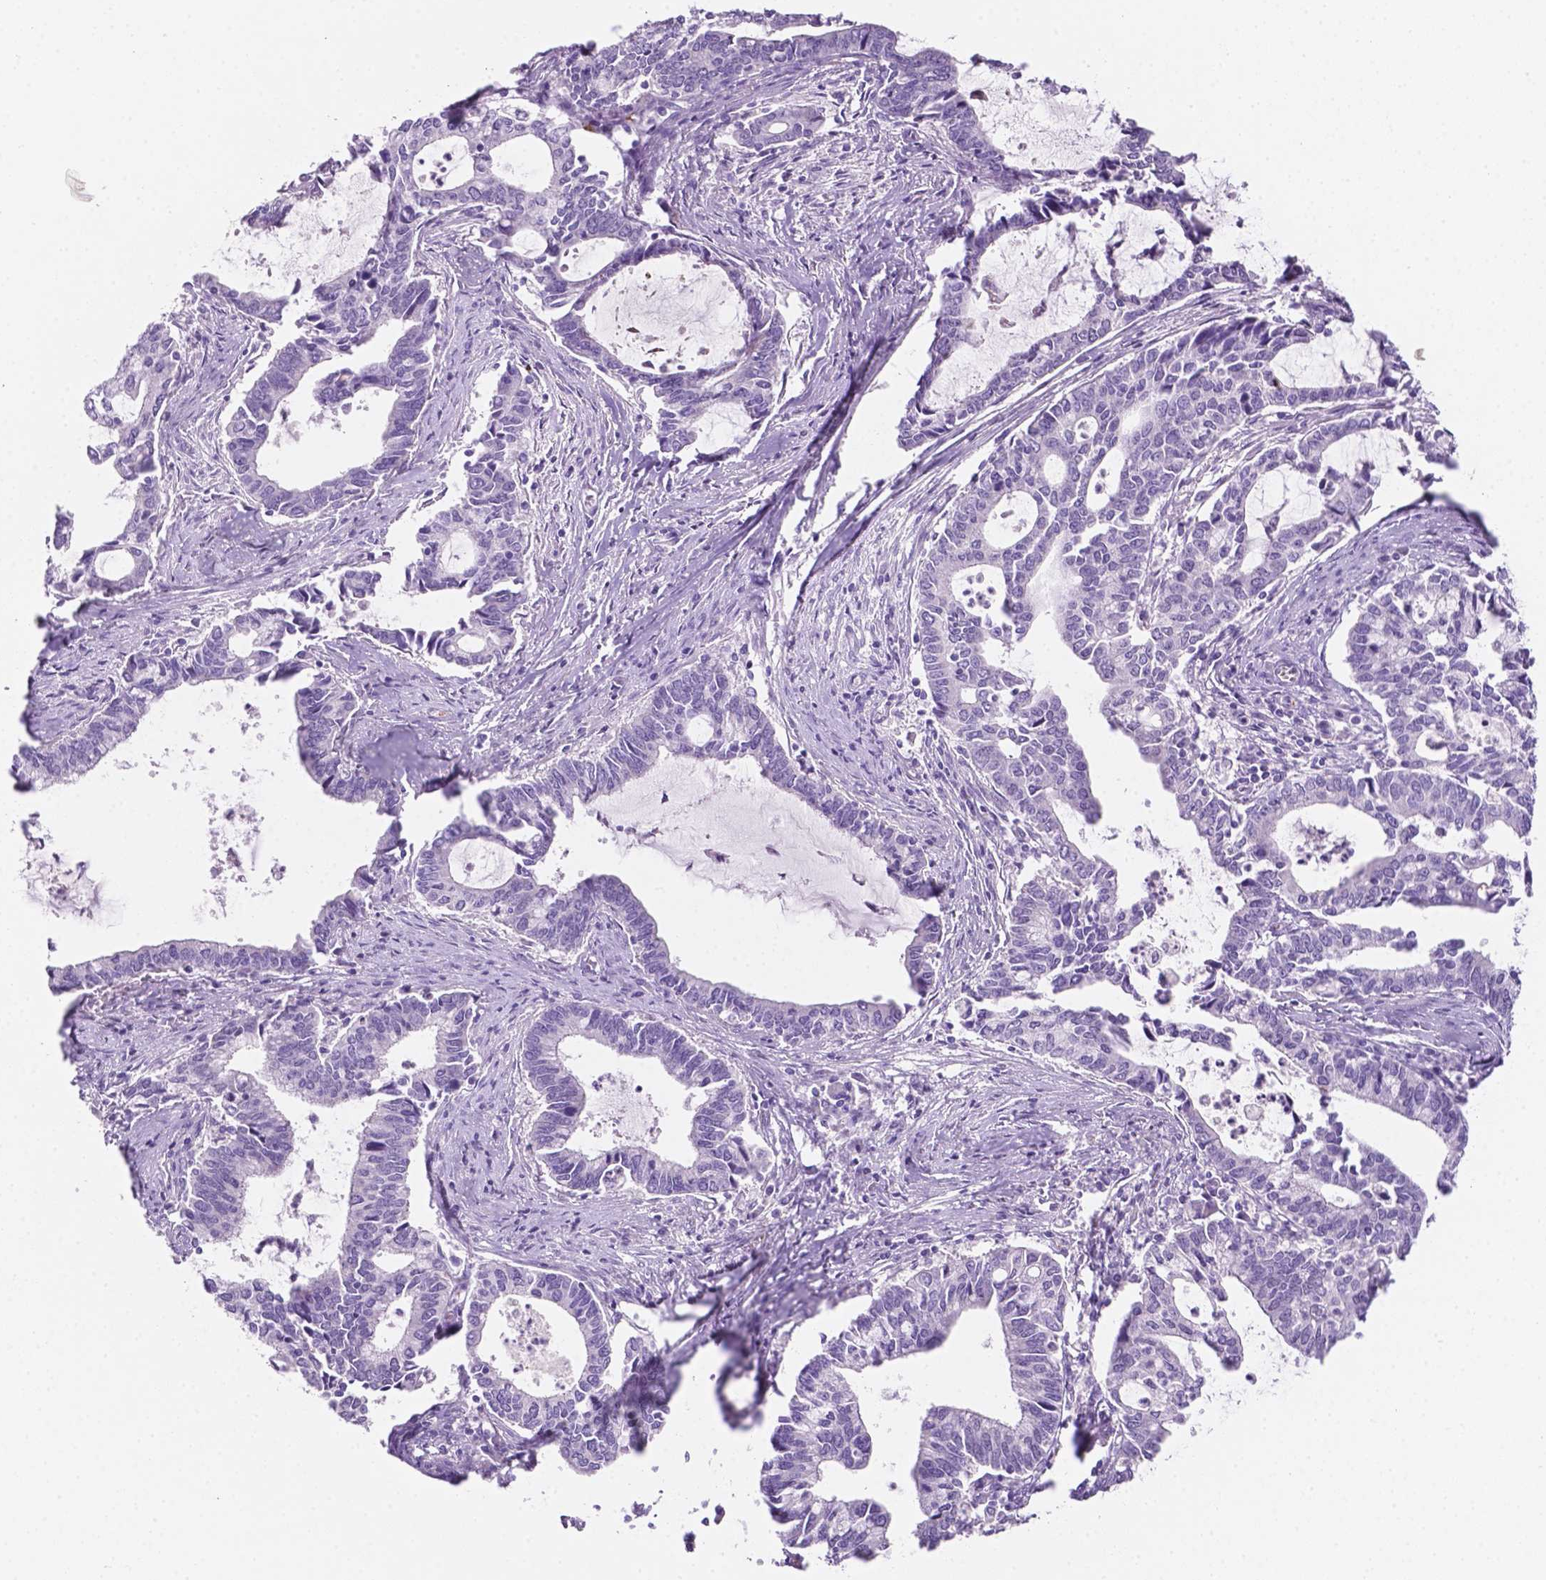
{"staining": {"intensity": "negative", "quantity": "none", "location": "none"}, "tissue": "cervical cancer", "cell_type": "Tumor cells", "image_type": "cancer", "snomed": [{"axis": "morphology", "description": "Adenocarcinoma, NOS"}, {"axis": "topography", "description": "Cervix"}], "caption": "Immunohistochemical staining of human cervical adenocarcinoma demonstrates no significant positivity in tumor cells.", "gene": "EBLN2", "patient": {"sex": "female", "age": 42}}